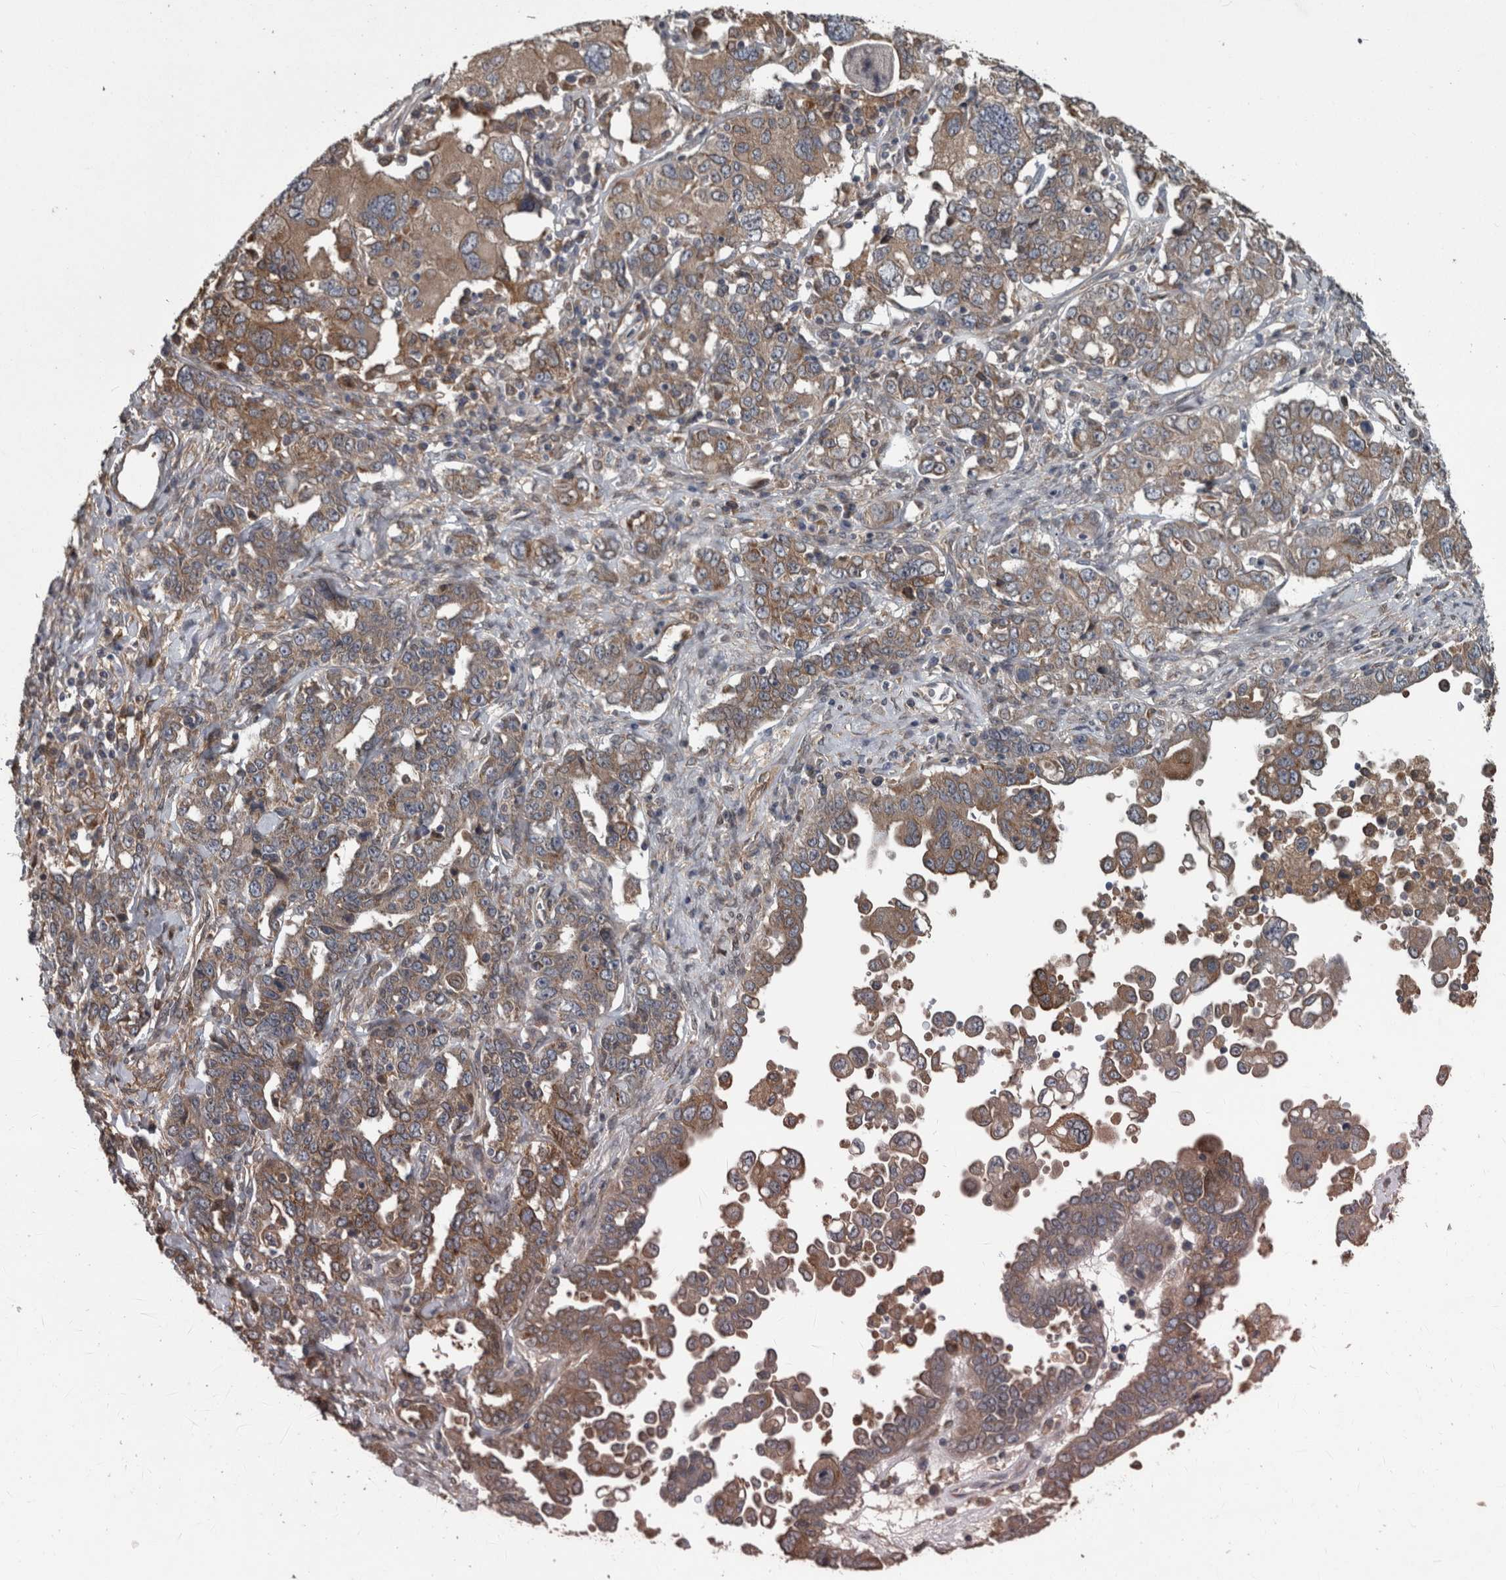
{"staining": {"intensity": "moderate", "quantity": ">75%", "location": "cytoplasmic/membranous"}, "tissue": "ovarian cancer", "cell_type": "Tumor cells", "image_type": "cancer", "snomed": [{"axis": "morphology", "description": "Carcinoma, endometroid"}, {"axis": "topography", "description": "Ovary"}], "caption": "Ovarian cancer (endometroid carcinoma) tissue demonstrates moderate cytoplasmic/membranous staining in approximately >75% of tumor cells, visualized by immunohistochemistry.", "gene": "EXOC8", "patient": {"sex": "female", "age": 62}}